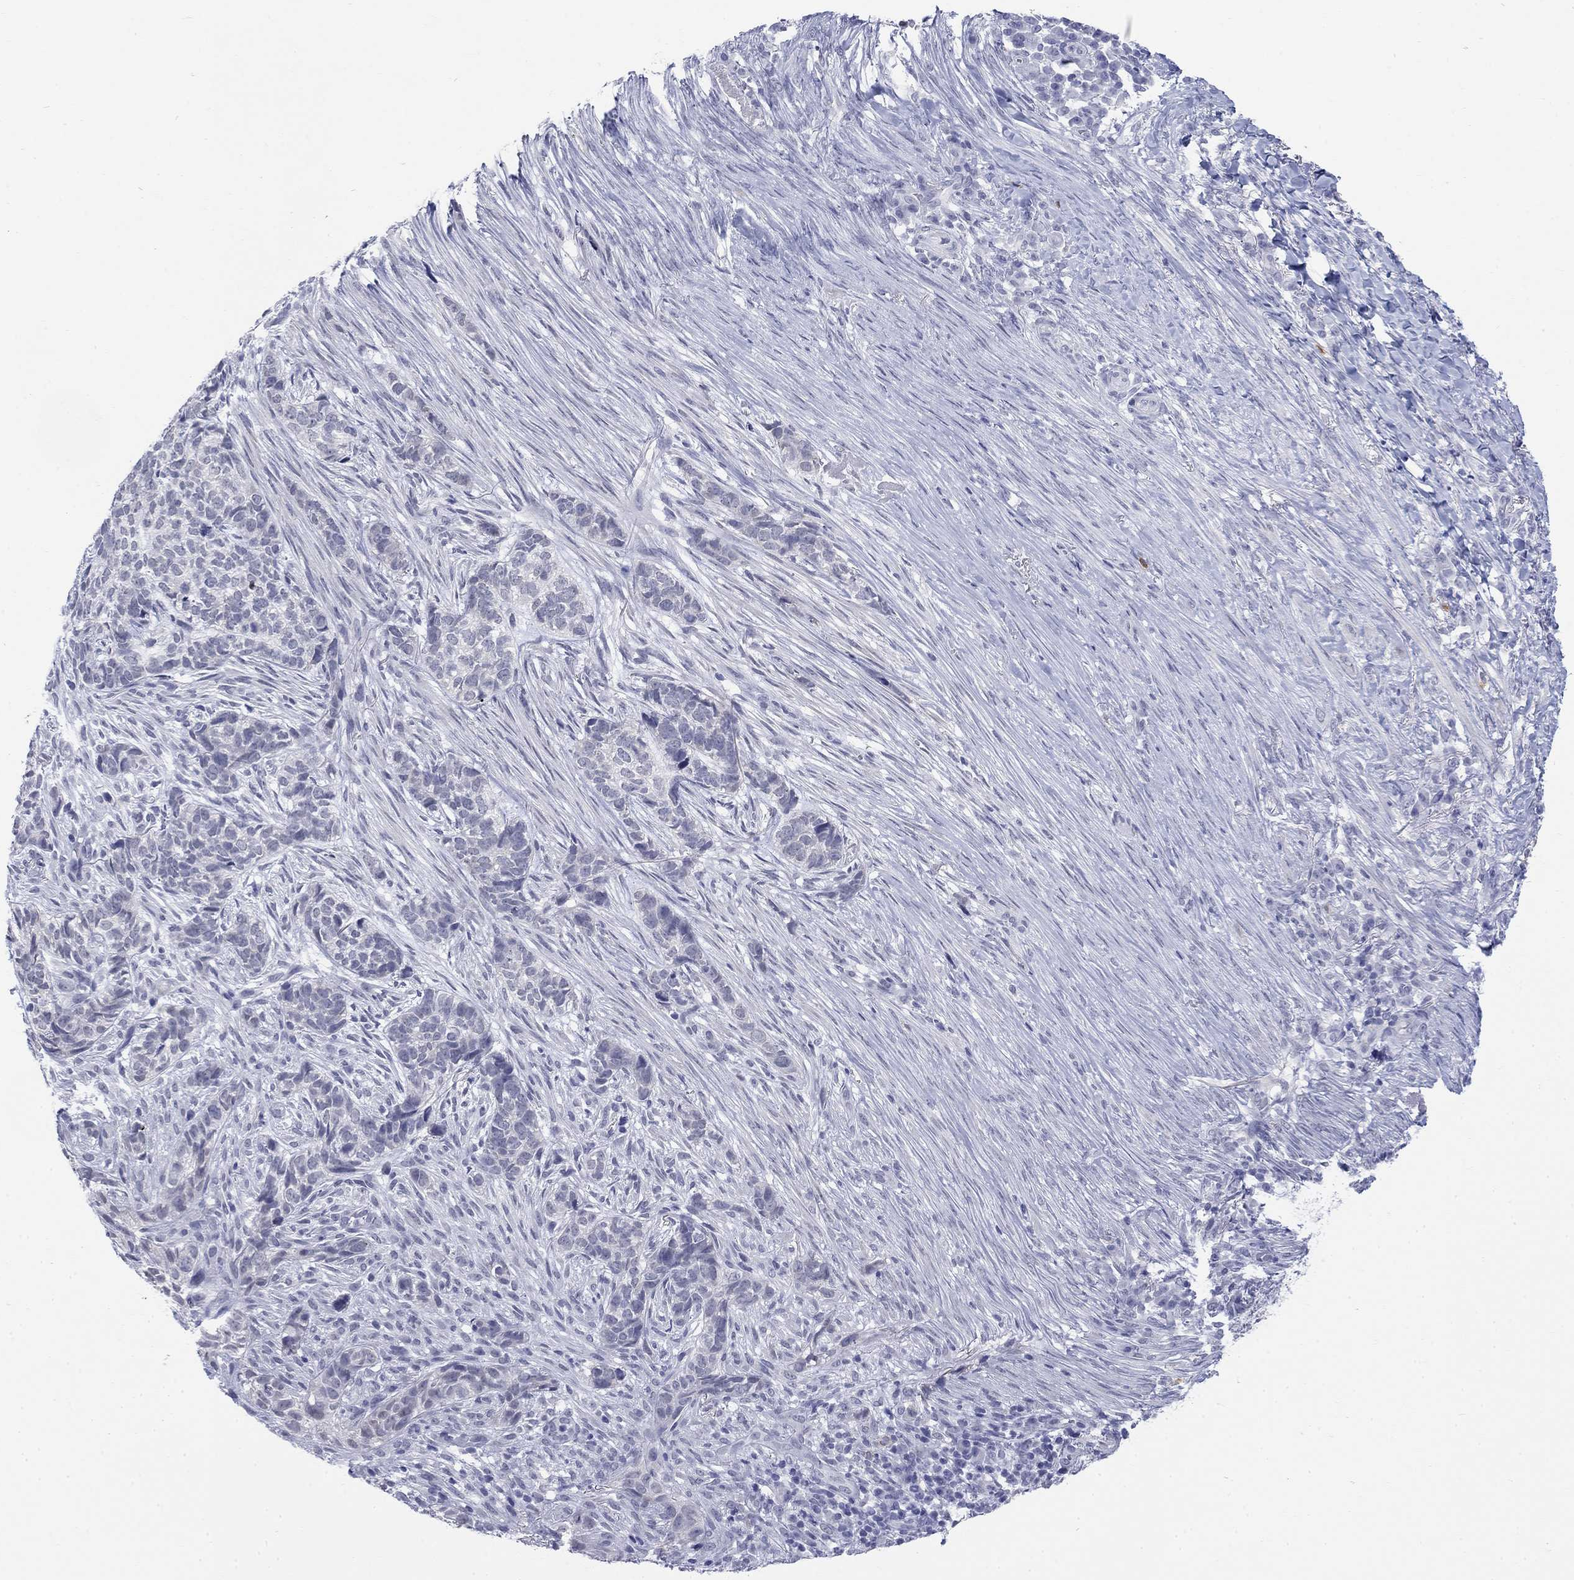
{"staining": {"intensity": "negative", "quantity": "none", "location": "none"}, "tissue": "skin cancer", "cell_type": "Tumor cells", "image_type": "cancer", "snomed": [{"axis": "morphology", "description": "Basal cell carcinoma"}, {"axis": "topography", "description": "Skin"}], "caption": "Skin cancer (basal cell carcinoma) was stained to show a protein in brown. There is no significant positivity in tumor cells. (Brightfield microscopy of DAB (3,3'-diaminobenzidine) immunohistochemistry at high magnification).", "gene": "ECEL1", "patient": {"sex": "female", "age": 69}}